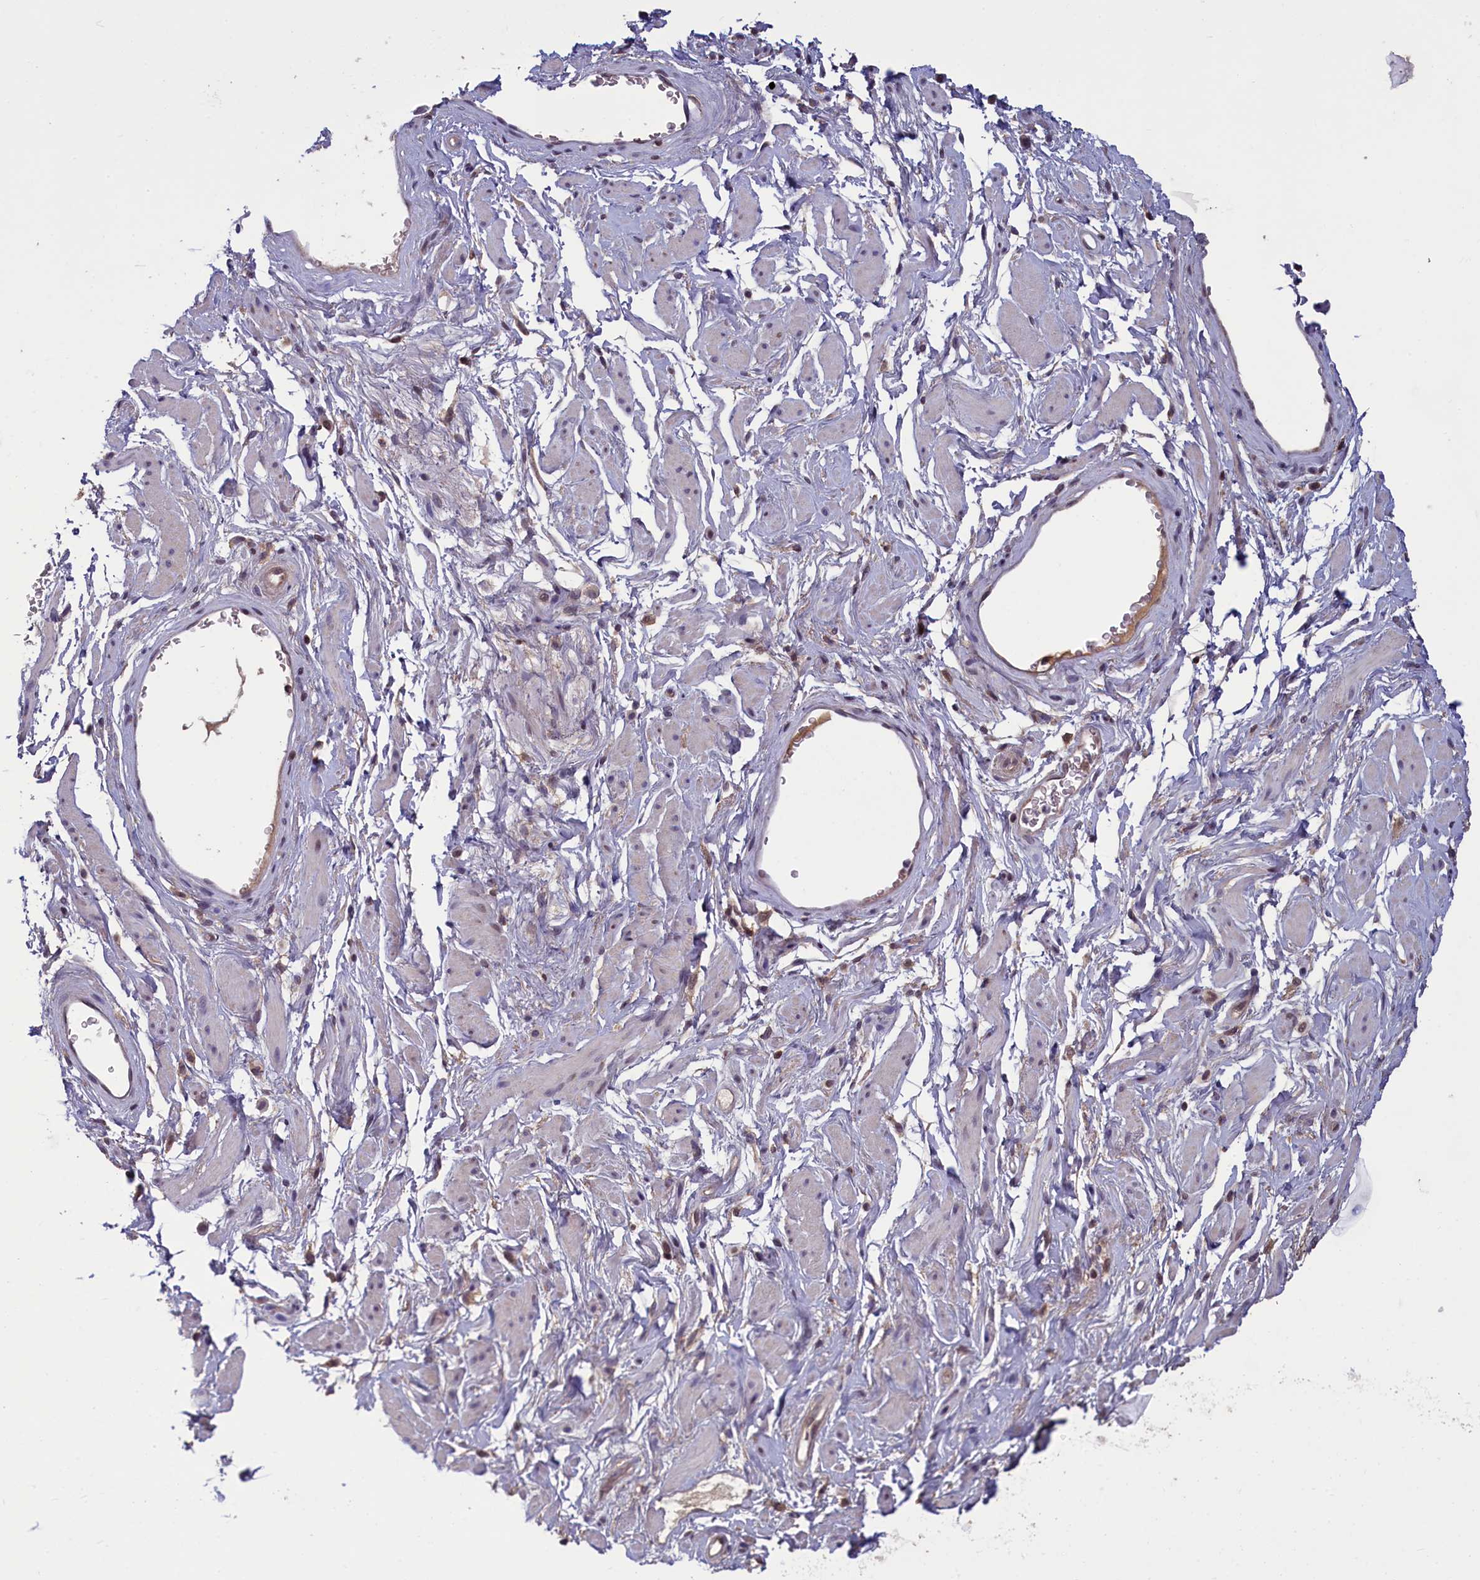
{"staining": {"intensity": "negative", "quantity": "none", "location": "none"}, "tissue": "adipose tissue", "cell_type": "Adipocytes", "image_type": "normal", "snomed": [{"axis": "morphology", "description": "Normal tissue, NOS"}, {"axis": "morphology", "description": "Adenocarcinoma, NOS"}, {"axis": "topography", "description": "Rectum"}, {"axis": "topography", "description": "Vagina"}, {"axis": "topography", "description": "Peripheral nerve tissue"}], "caption": "Immunohistochemical staining of benign human adipose tissue reveals no significant expression in adipocytes. (DAB (3,3'-diaminobenzidine) immunohistochemistry, high magnification).", "gene": "NUBP1", "patient": {"sex": "female", "age": 71}}